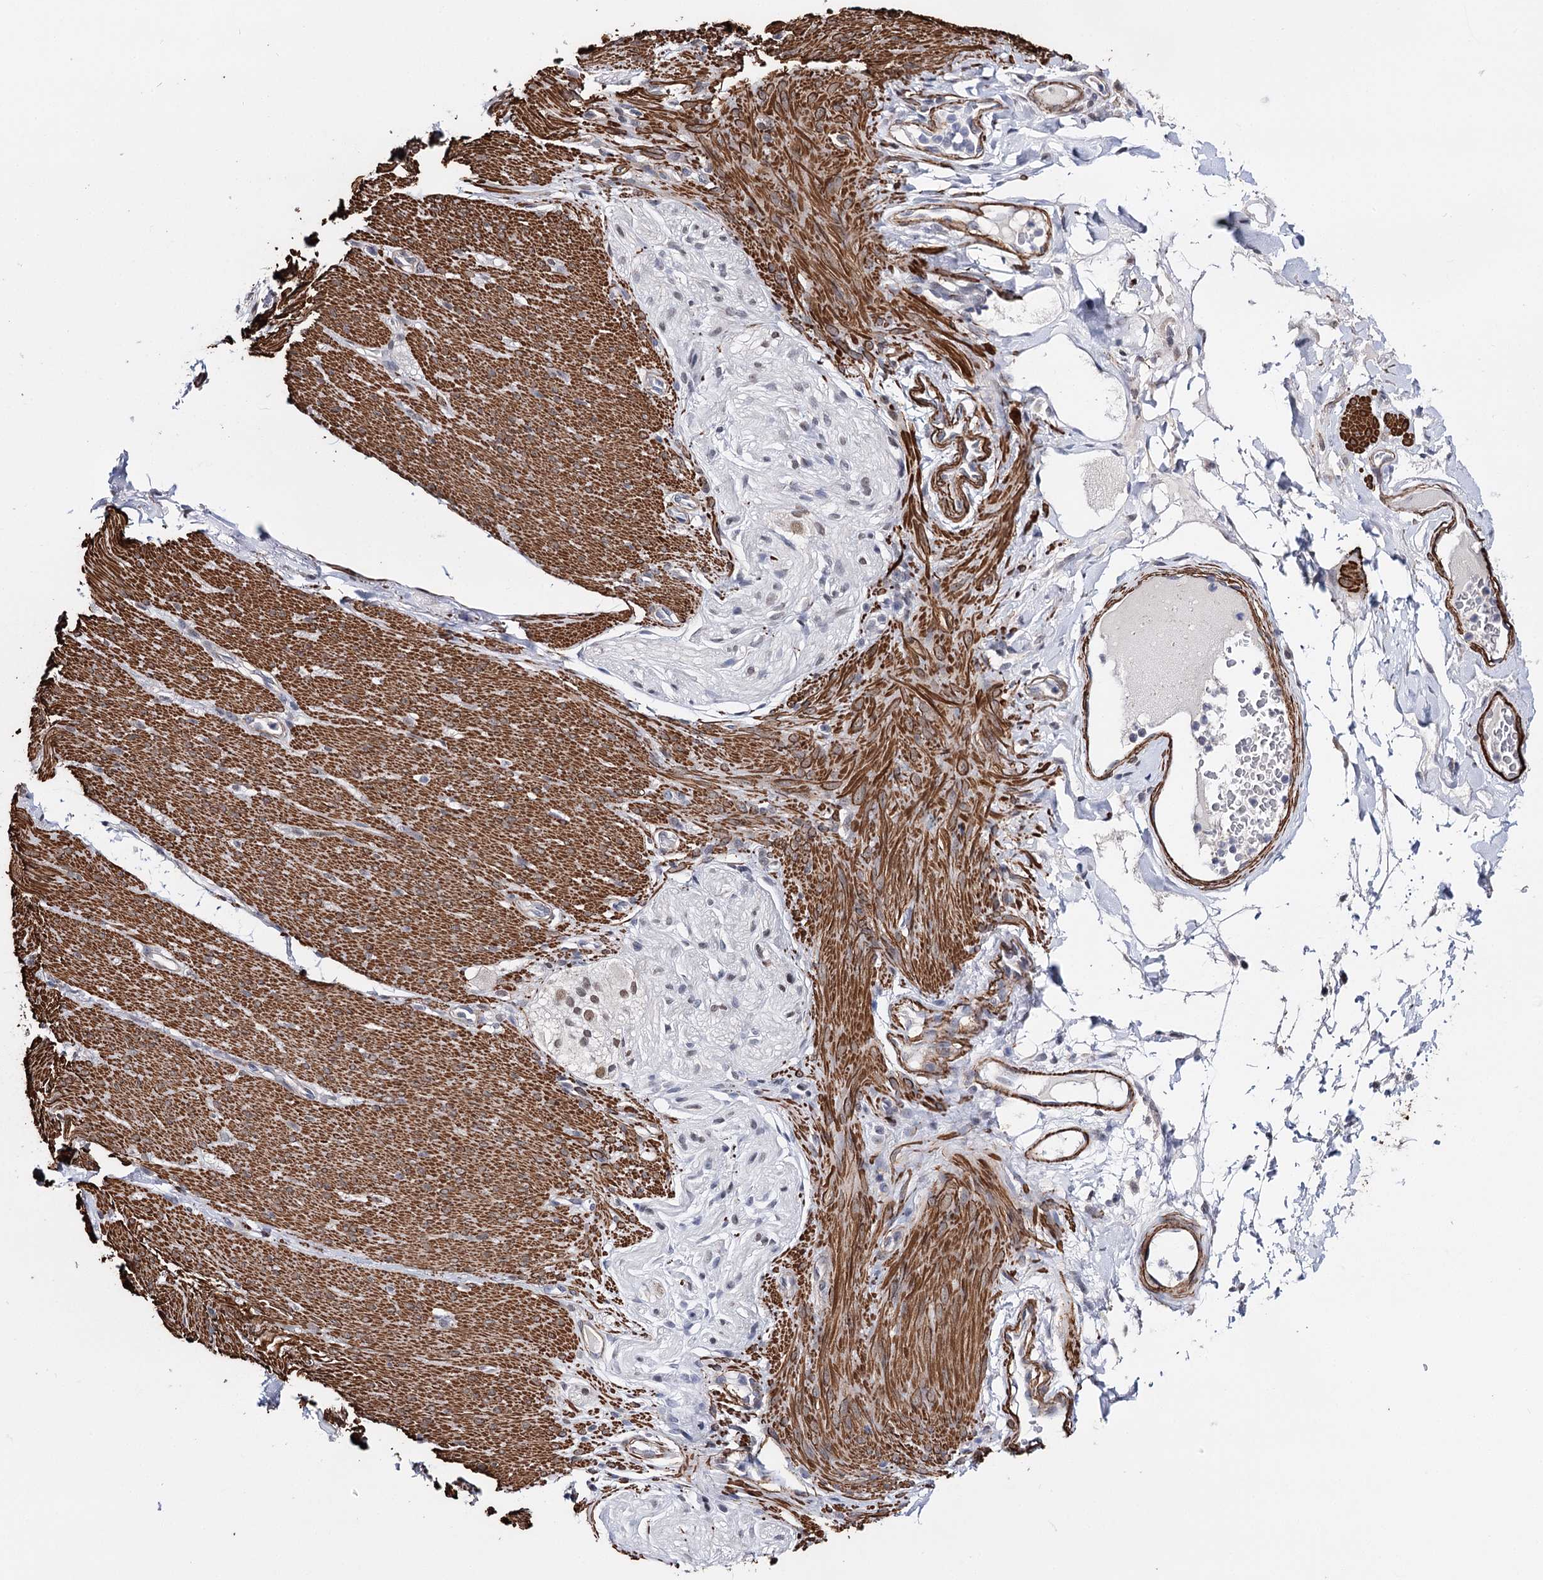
{"staining": {"intensity": "negative", "quantity": "none", "location": "none"}, "tissue": "adipose tissue", "cell_type": "Adipocytes", "image_type": "normal", "snomed": [{"axis": "morphology", "description": "Normal tissue, NOS"}, {"axis": "topography", "description": "Colon"}, {"axis": "topography", "description": "Peripheral nerve tissue"}], "caption": "A high-resolution micrograph shows immunohistochemistry (IHC) staining of unremarkable adipose tissue, which exhibits no significant positivity in adipocytes.", "gene": "CFAP46", "patient": {"sex": "female", "age": 61}}